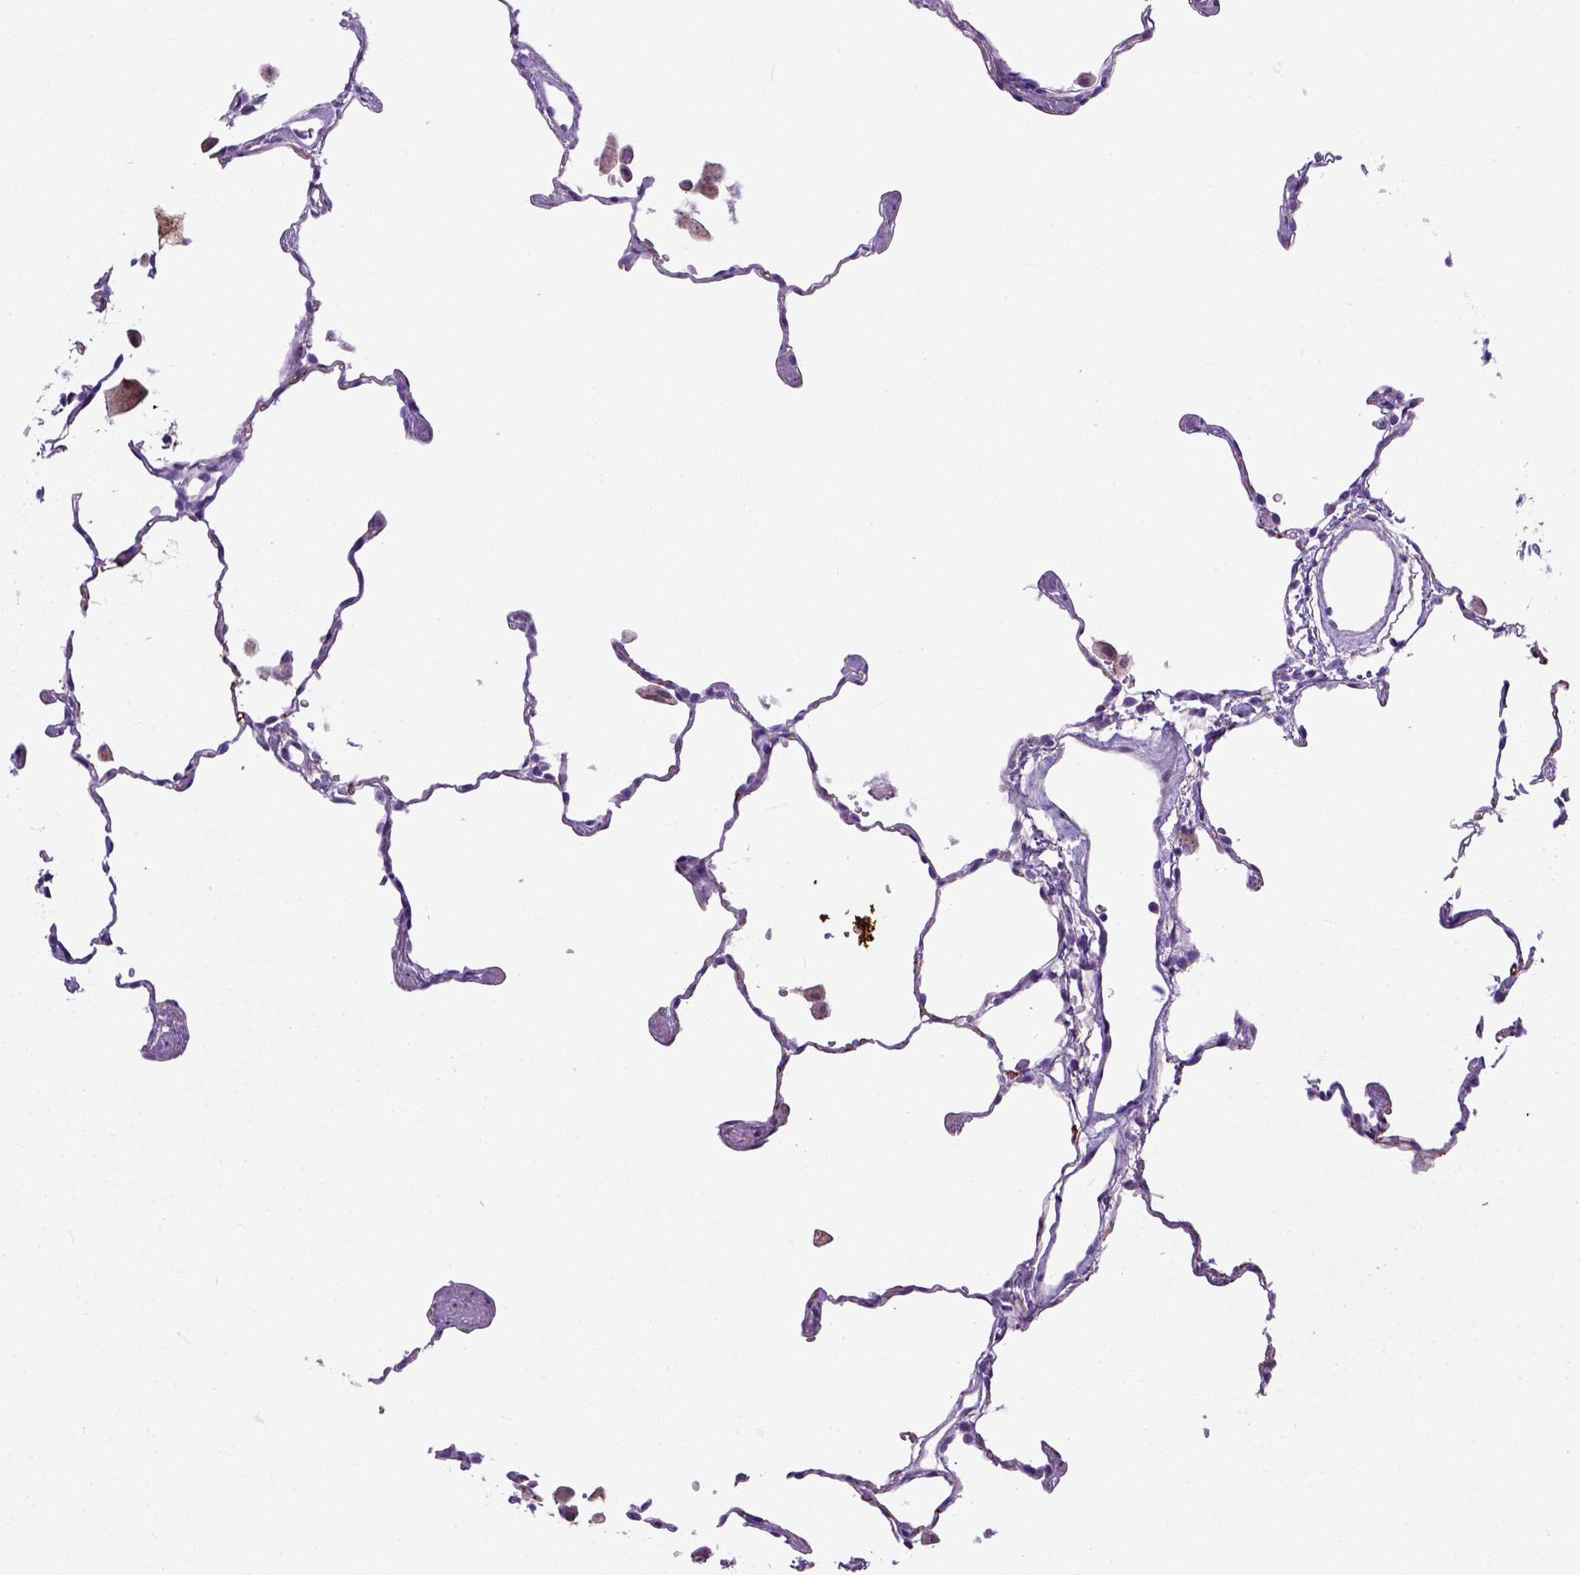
{"staining": {"intensity": "negative", "quantity": "none", "location": "none"}, "tissue": "lung", "cell_type": "Alveolar cells", "image_type": "normal", "snomed": [{"axis": "morphology", "description": "Normal tissue, NOS"}, {"axis": "topography", "description": "Lung"}], "caption": "The immunohistochemistry (IHC) photomicrograph has no significant positivity in alveolar cells of lung.", "gene": "ADAMTS8", "patient": {"sex": "female", "age": 47}}